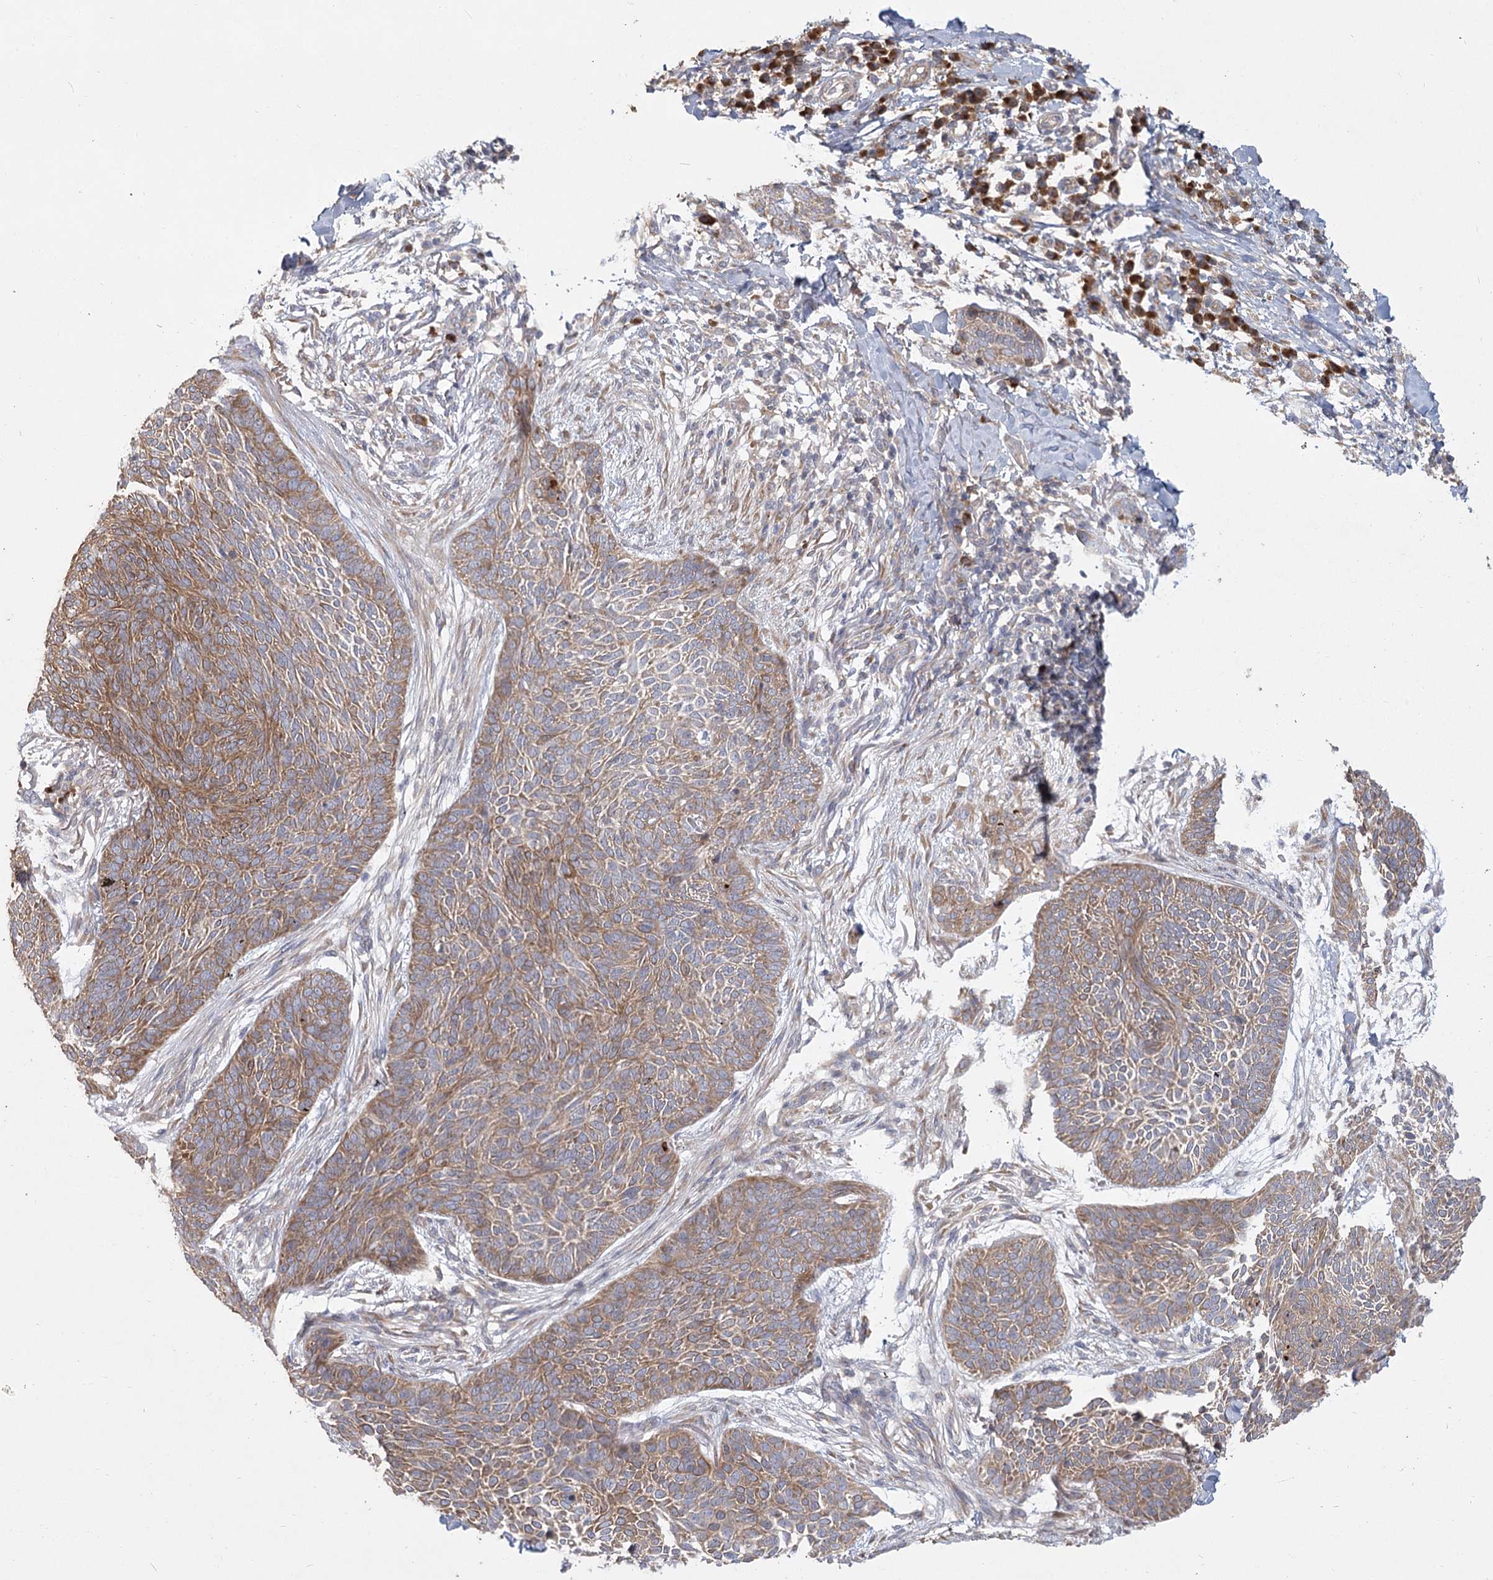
{"staining": {"intensity": "moderate", "quantity": ">75%", "location": "cytoplasmic/membranous"}, "tissue": "skin cancer", "cell_type": "Tumor cells", "image_type": "cancer", "snomed": [{"axis": "morphology", "description": "Basal cell carcinoma"}, {"axis": "topography", "description": "Skin"}], "caption": "Protein staining of skin cancer (basal cell carcinoma) tissue displays moderate cytoplasmic/membranous staining in approximately >75% of tumor cells. (IHC, brightfield microscopy, high magnification).", "gene": "CNTLN", "patient": {"sex": "male", "age": 85}}